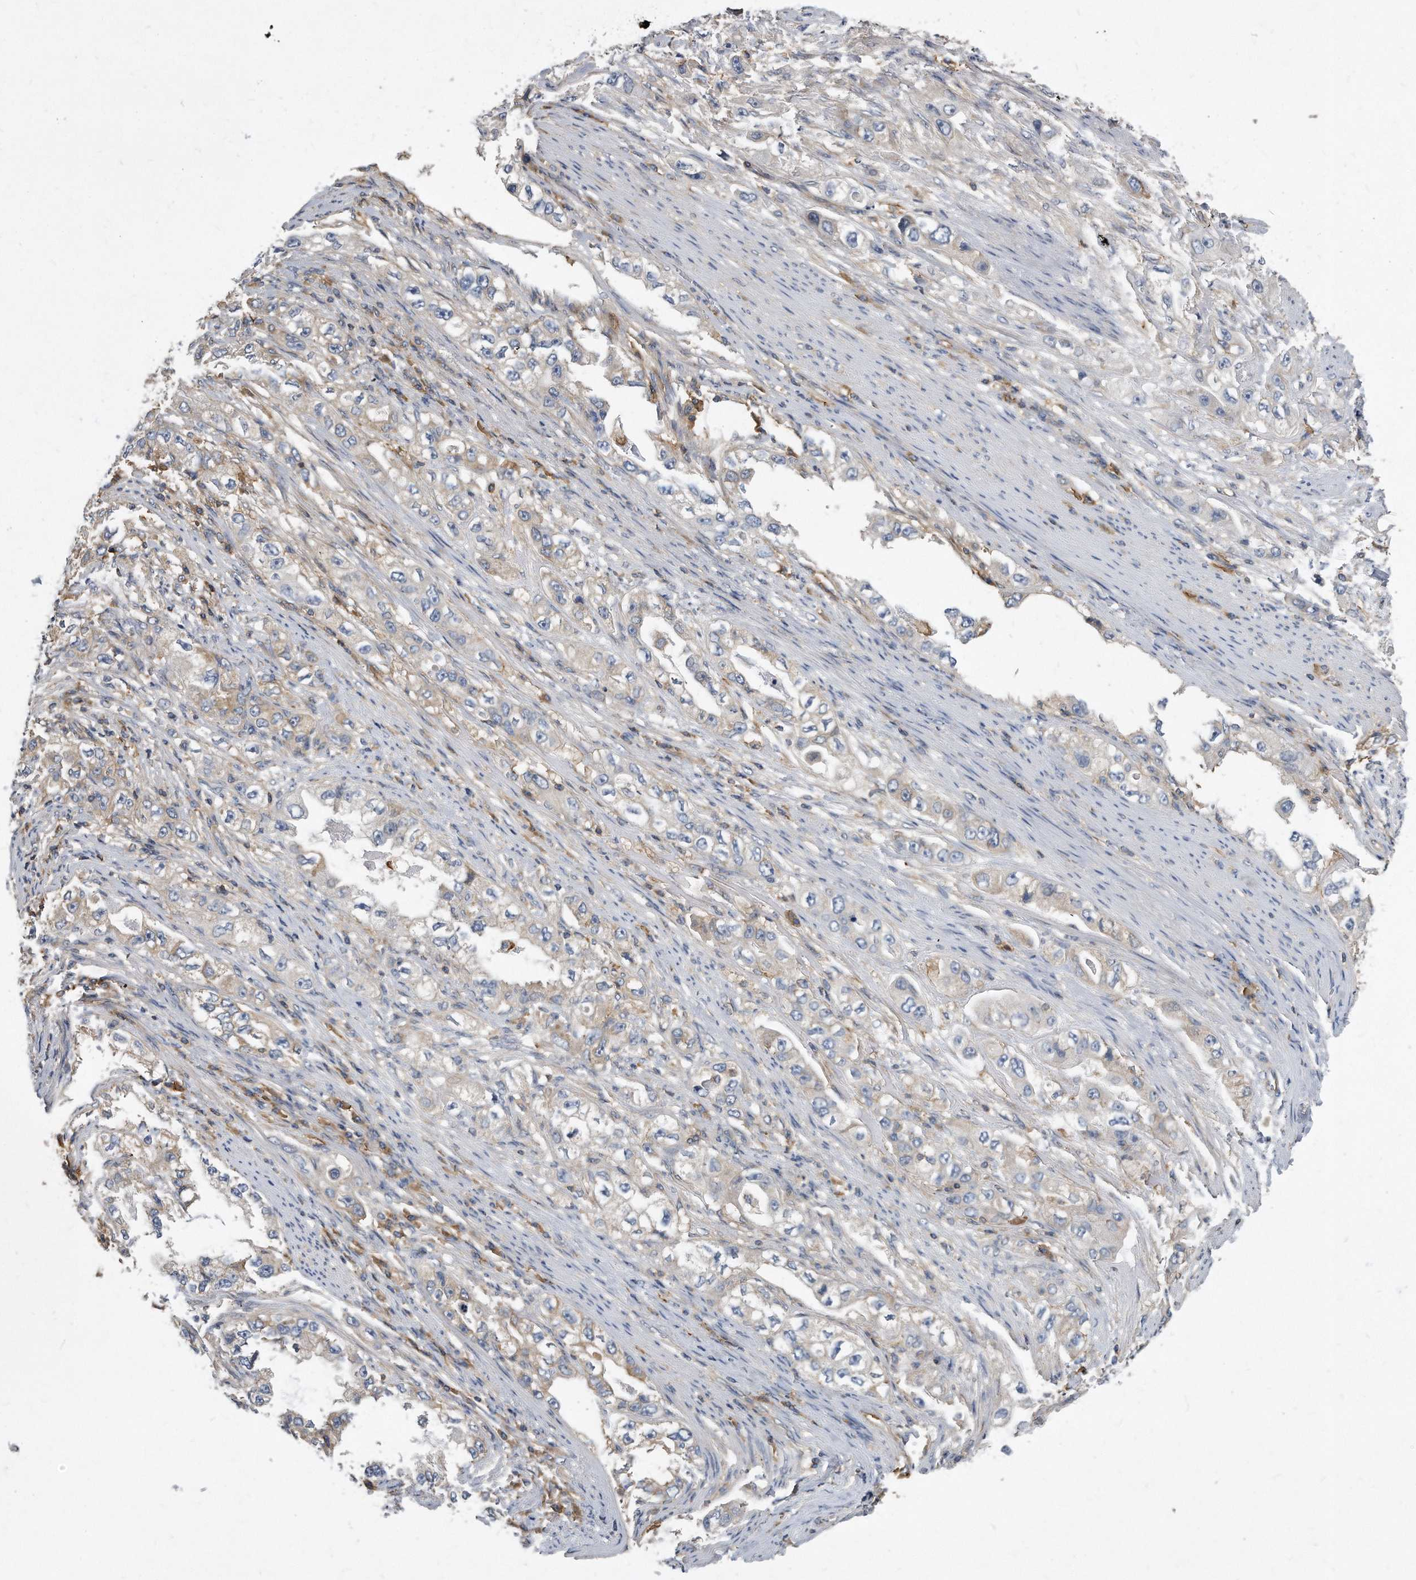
{"staining": {"intensity": "negative", "quantity": "none", "location": "none"}, "tissue": "stomach cancer", "cell_type": "Tumor cells", "image_type": "cancer", "snomed": [{"axis": "morphology", "description": "Adenocarcinoma, NOS"}, {"axis": "topography", "description": "Stomach, lower"}], "caption": "Tumor cells are negative for protein expression in human stomach cancer.", "gene": "ATG5", "patient": {"sex": "female", "age": 93}}